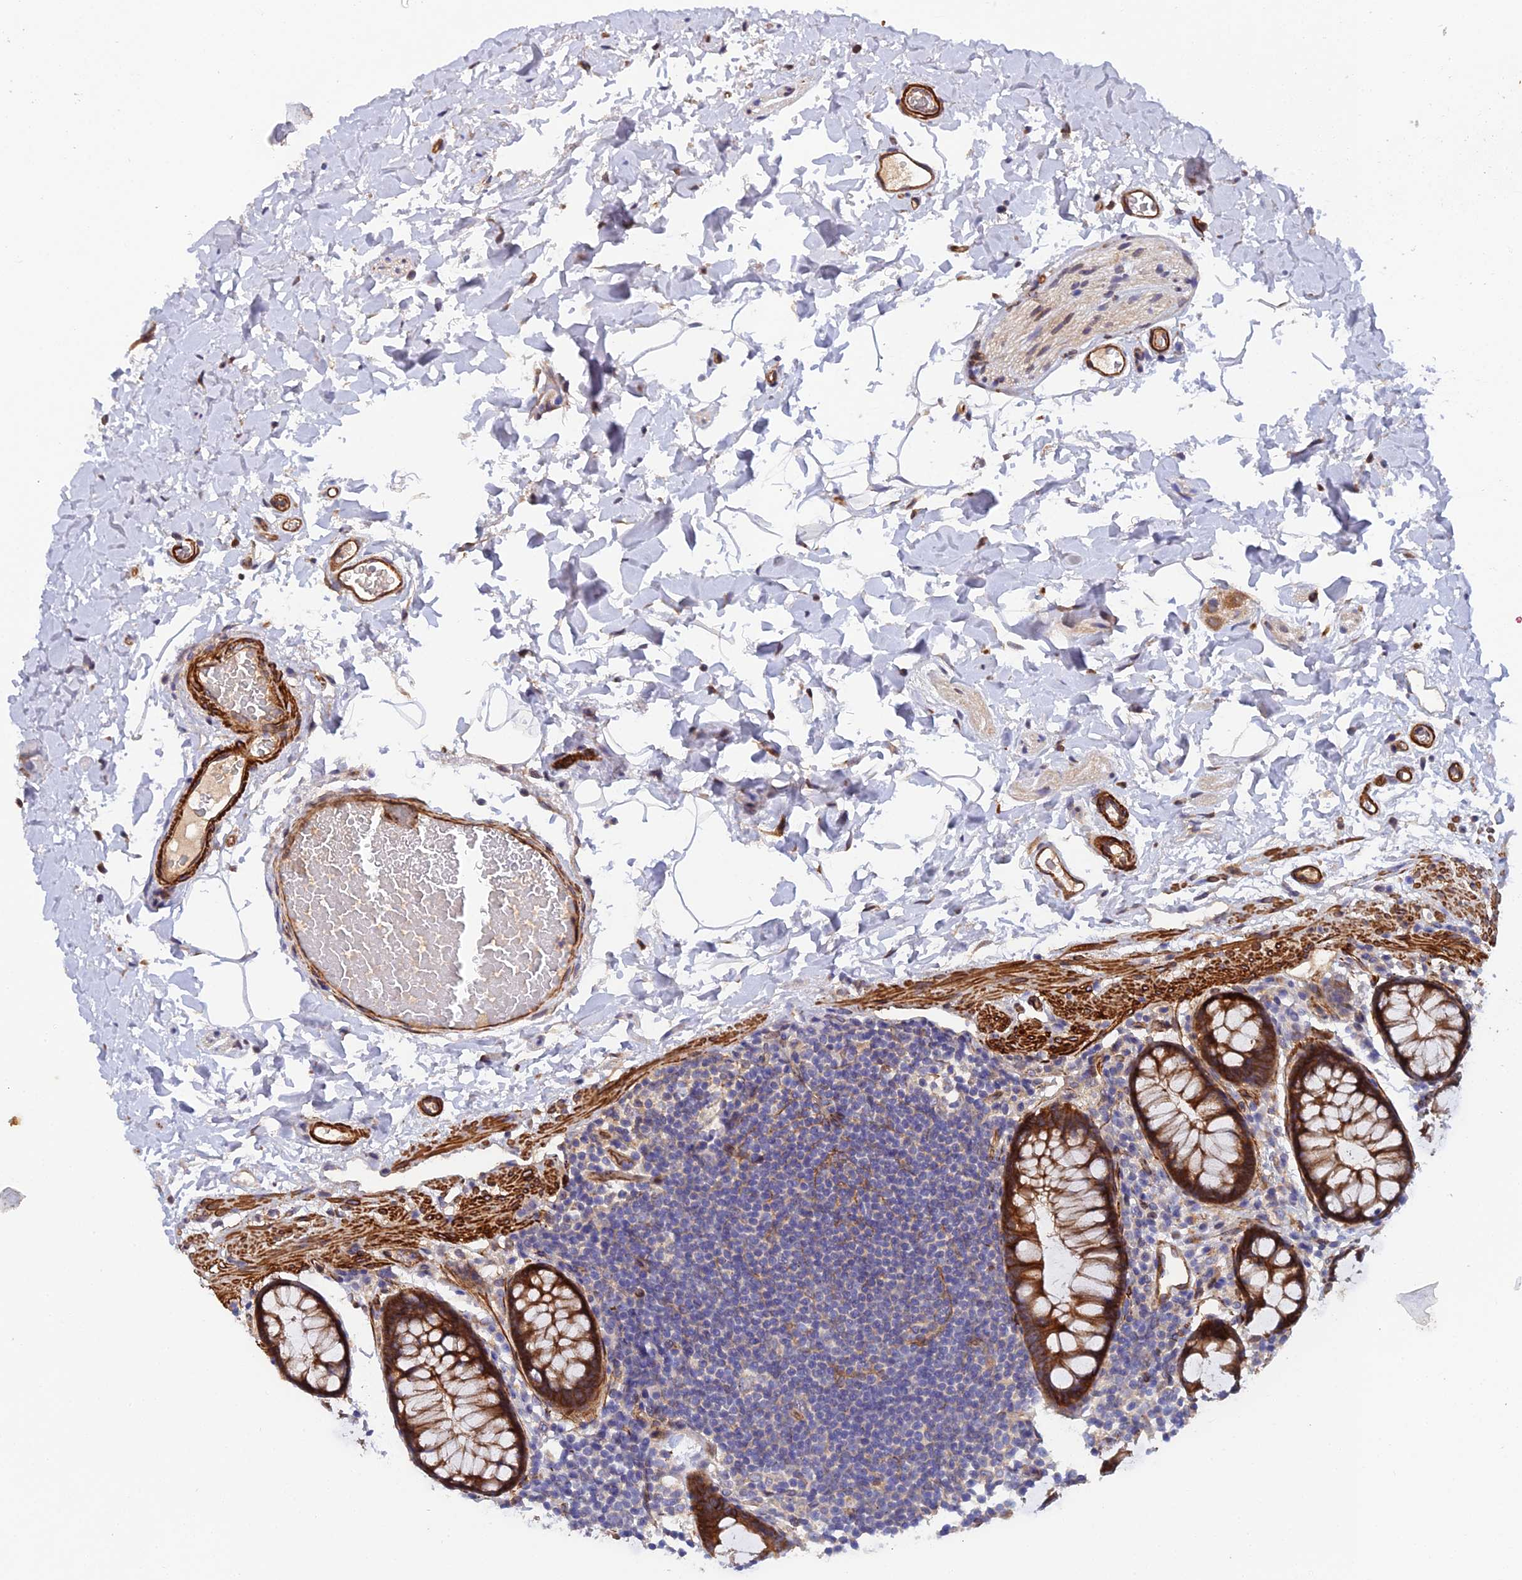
{"staining": {"intensity": "strong", "quantity": ">75%", "location": "cytoplasmic/membranous"}, "tissue": "colon", "cell_type": "Endothelial cells", "image_type": "normal", "snomed": [{"axis": "morphology", "description": "Normal tissue, NOS"}, {"axis": "topography", "description": "Colon"}], "caption": "Protein staining demonstrates strong cytoplasmic/membranous staining in about >75% of endothelial cells in normal colon.", "gene": "RALGAPA2", "patient": {"sex": "female", "age": 80}}